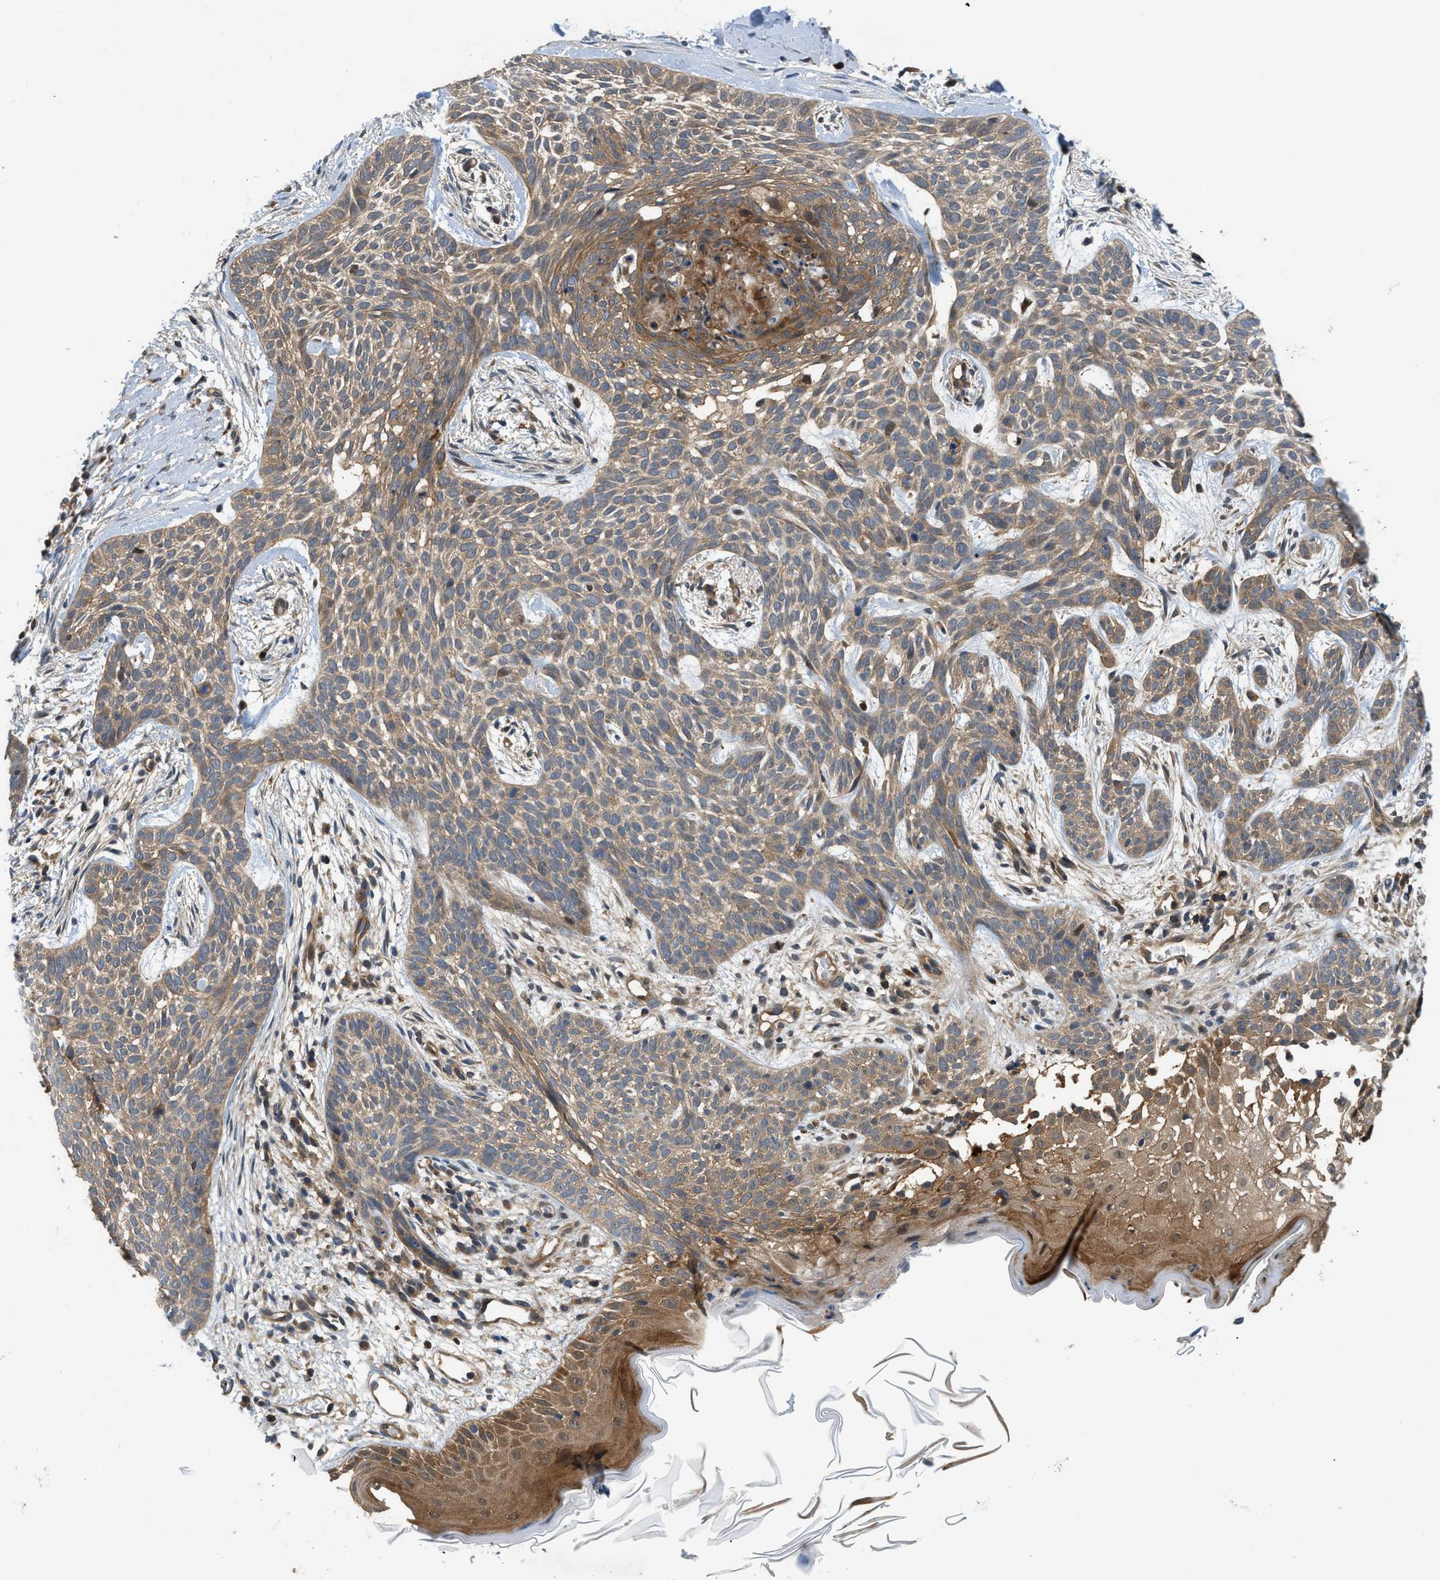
{"staining": {"intensity": "moderate", "quantity": ">75%", "location": "cytoplasmic/membranous"}, "tissue": "skin cancer", "cell_type": "Tumor cells", "image_type": "cancer", "snomed": [{"axis": "morphology", "description": "Basal cell carcinoma"}, {"axis": "topography", "description": "Skin"}], "caption": "Immunohistochemistry (IHC) (DAB) staining of skin basal cell carcinoma shows moderate cytoplasmic/membranous protein staining in about >75% of tumor cells.", "gene": "GPR31", "patient": {"sex": "female", "age": 59}}